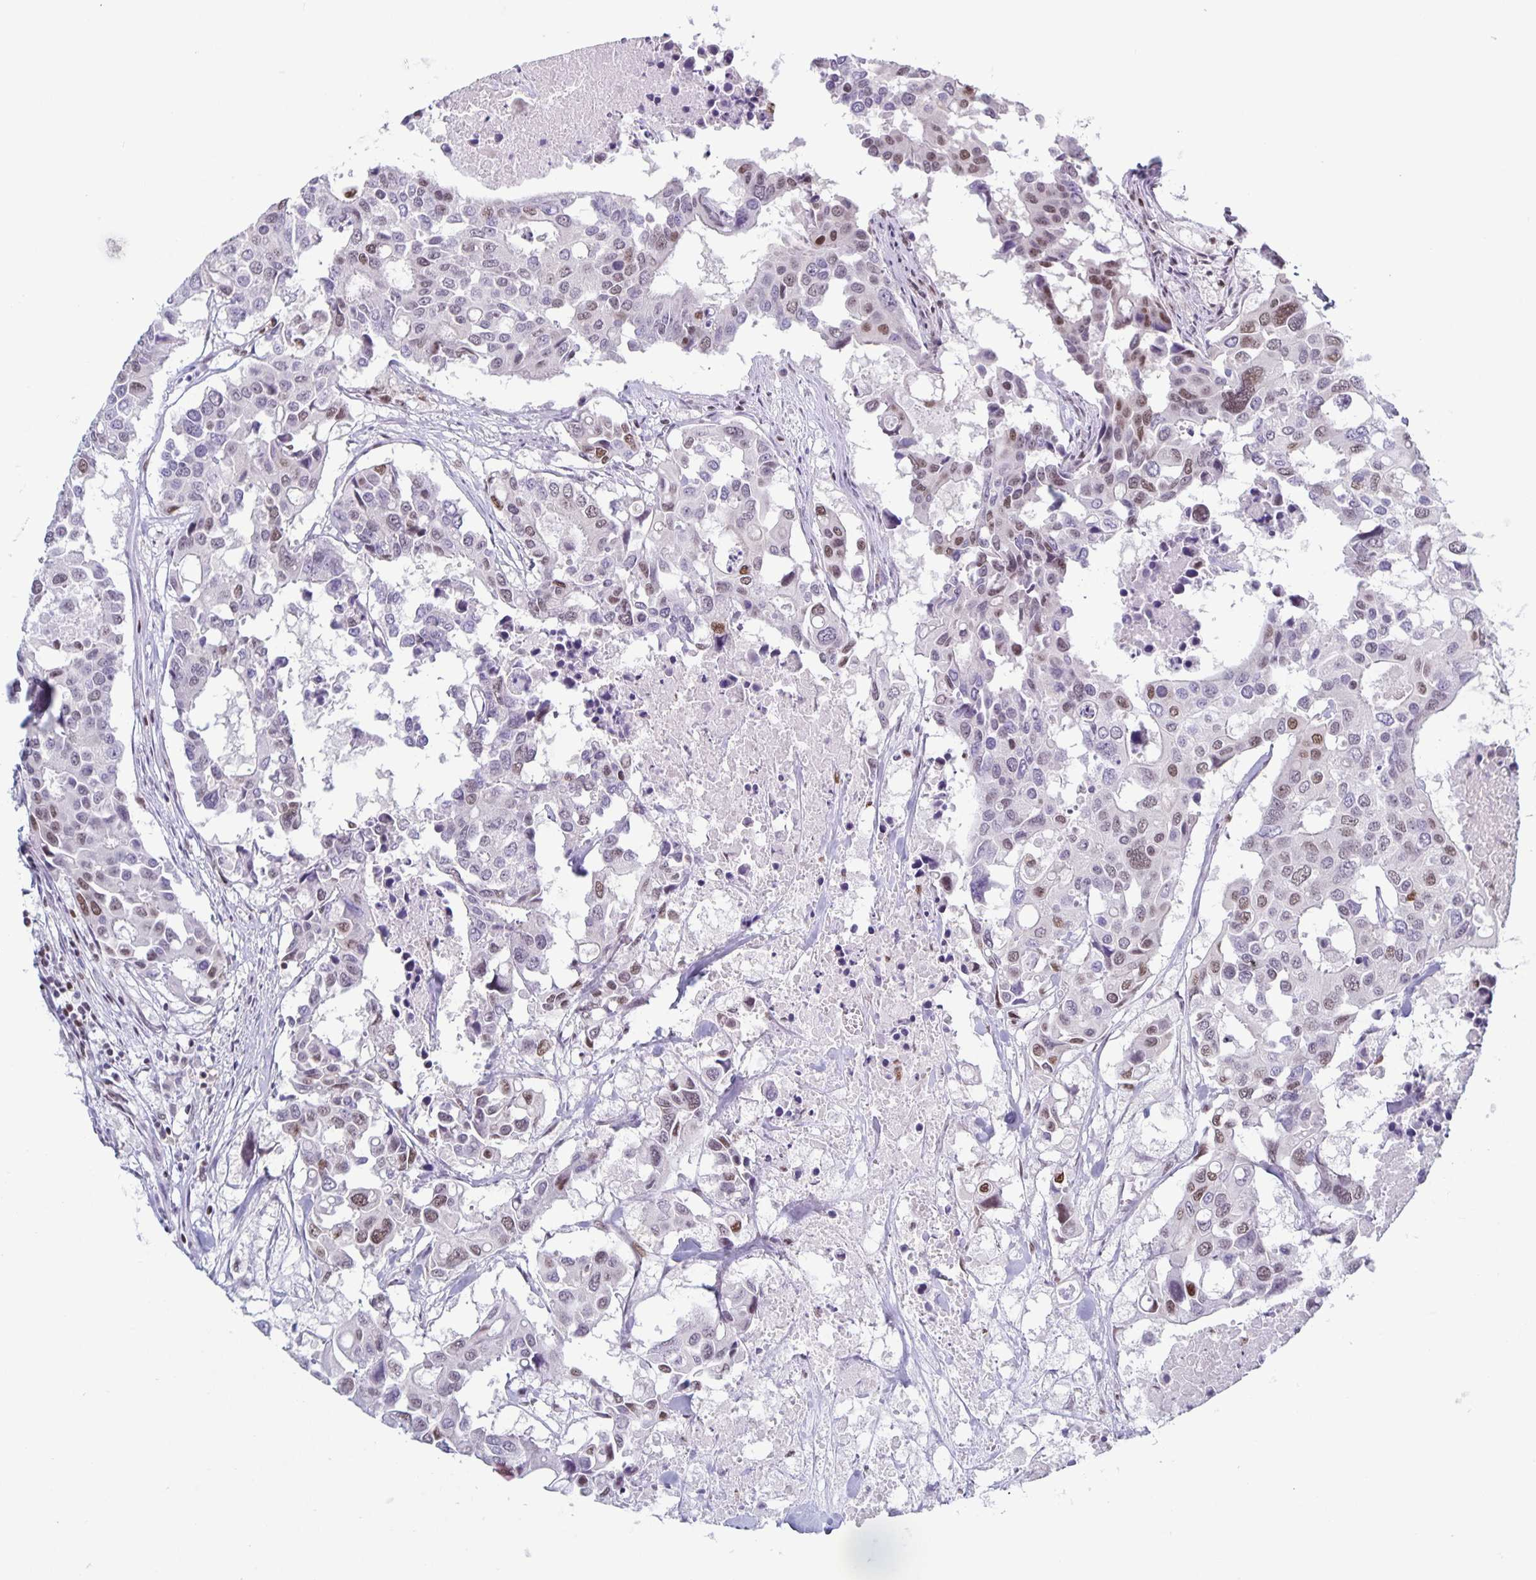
{"staining": {"intensity": "moderate", "quantity": "25%-75%", "location": "nuclear"}, "tissue": "colorectal cancer", "cell_type": "Tumor cells", "image_type": "cancer", "snomed": [{"axis": "morphology", "description": "Adenocarcinoma, NOS"}, {"axis": "topography", "description": "Colon"}], "caption": "Human colorectal cancer (adenocarcinoma) stained for a protein (brown) shows moderate nuclear positive staining in approximately 25%-75% of tumor cells.", "gene": "JUND", "patient": {"sex": "male", "age": 77}}